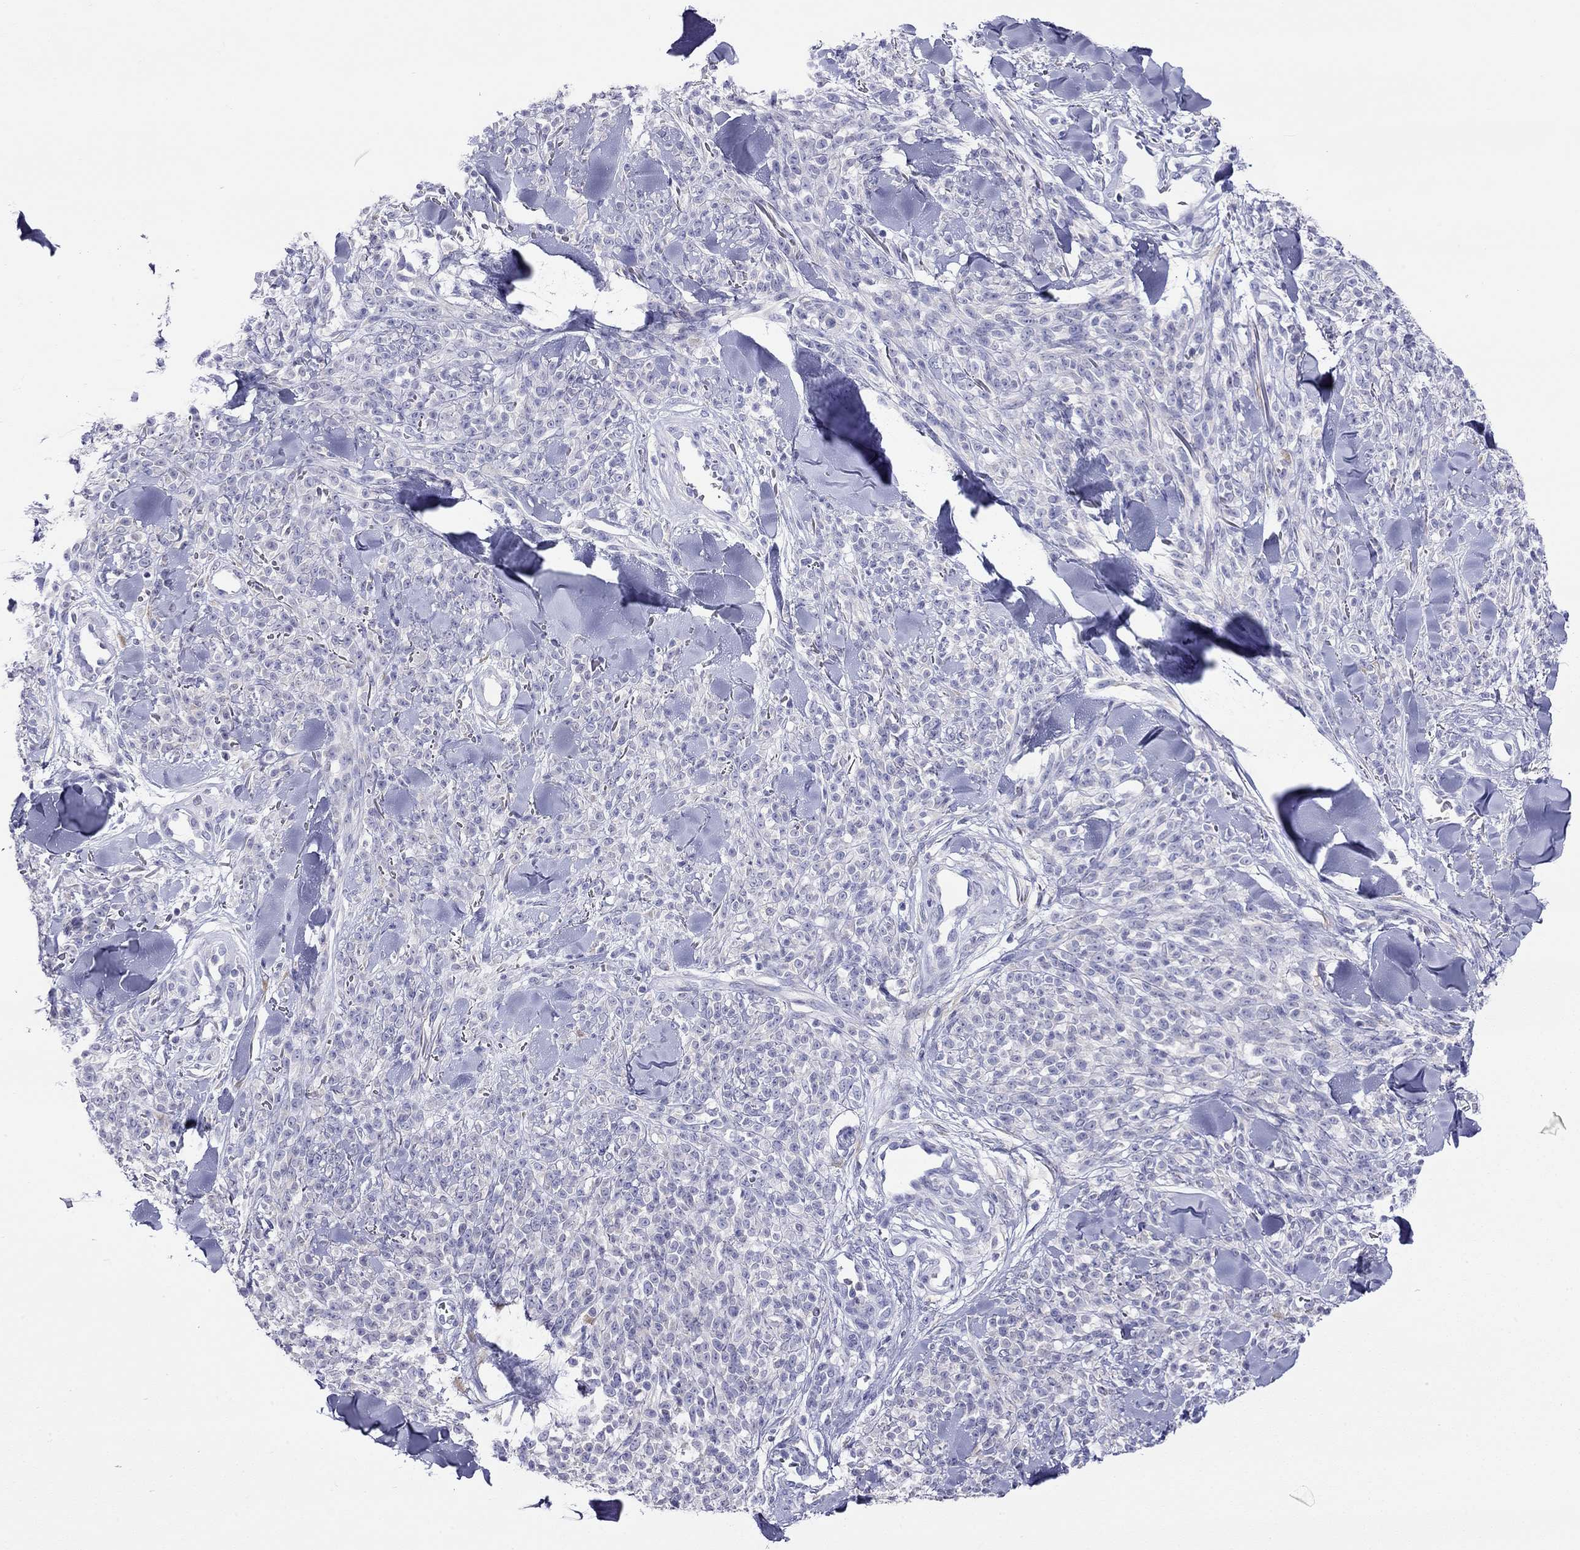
{"staining": {"intensity": "negative", "quantity": "none", "location": "none"}, "tissue": "melanoma", "cell_type": "Tumor cells", "image_type": "cancer", "snomed": [{"axis": "morphology", "description": "Malignant melanoma, NOS"}, {"axis": "topography", "description": "Skin"}, {"axis": "topography", "description": "Skin of trunk"}], "caption": "This is an immunohistochemistry micrograph of malignant melanoma. There is no expression in tumor cells.", "gene": "SLC46A2", "patient": {"sex": "male", "age": 74}}